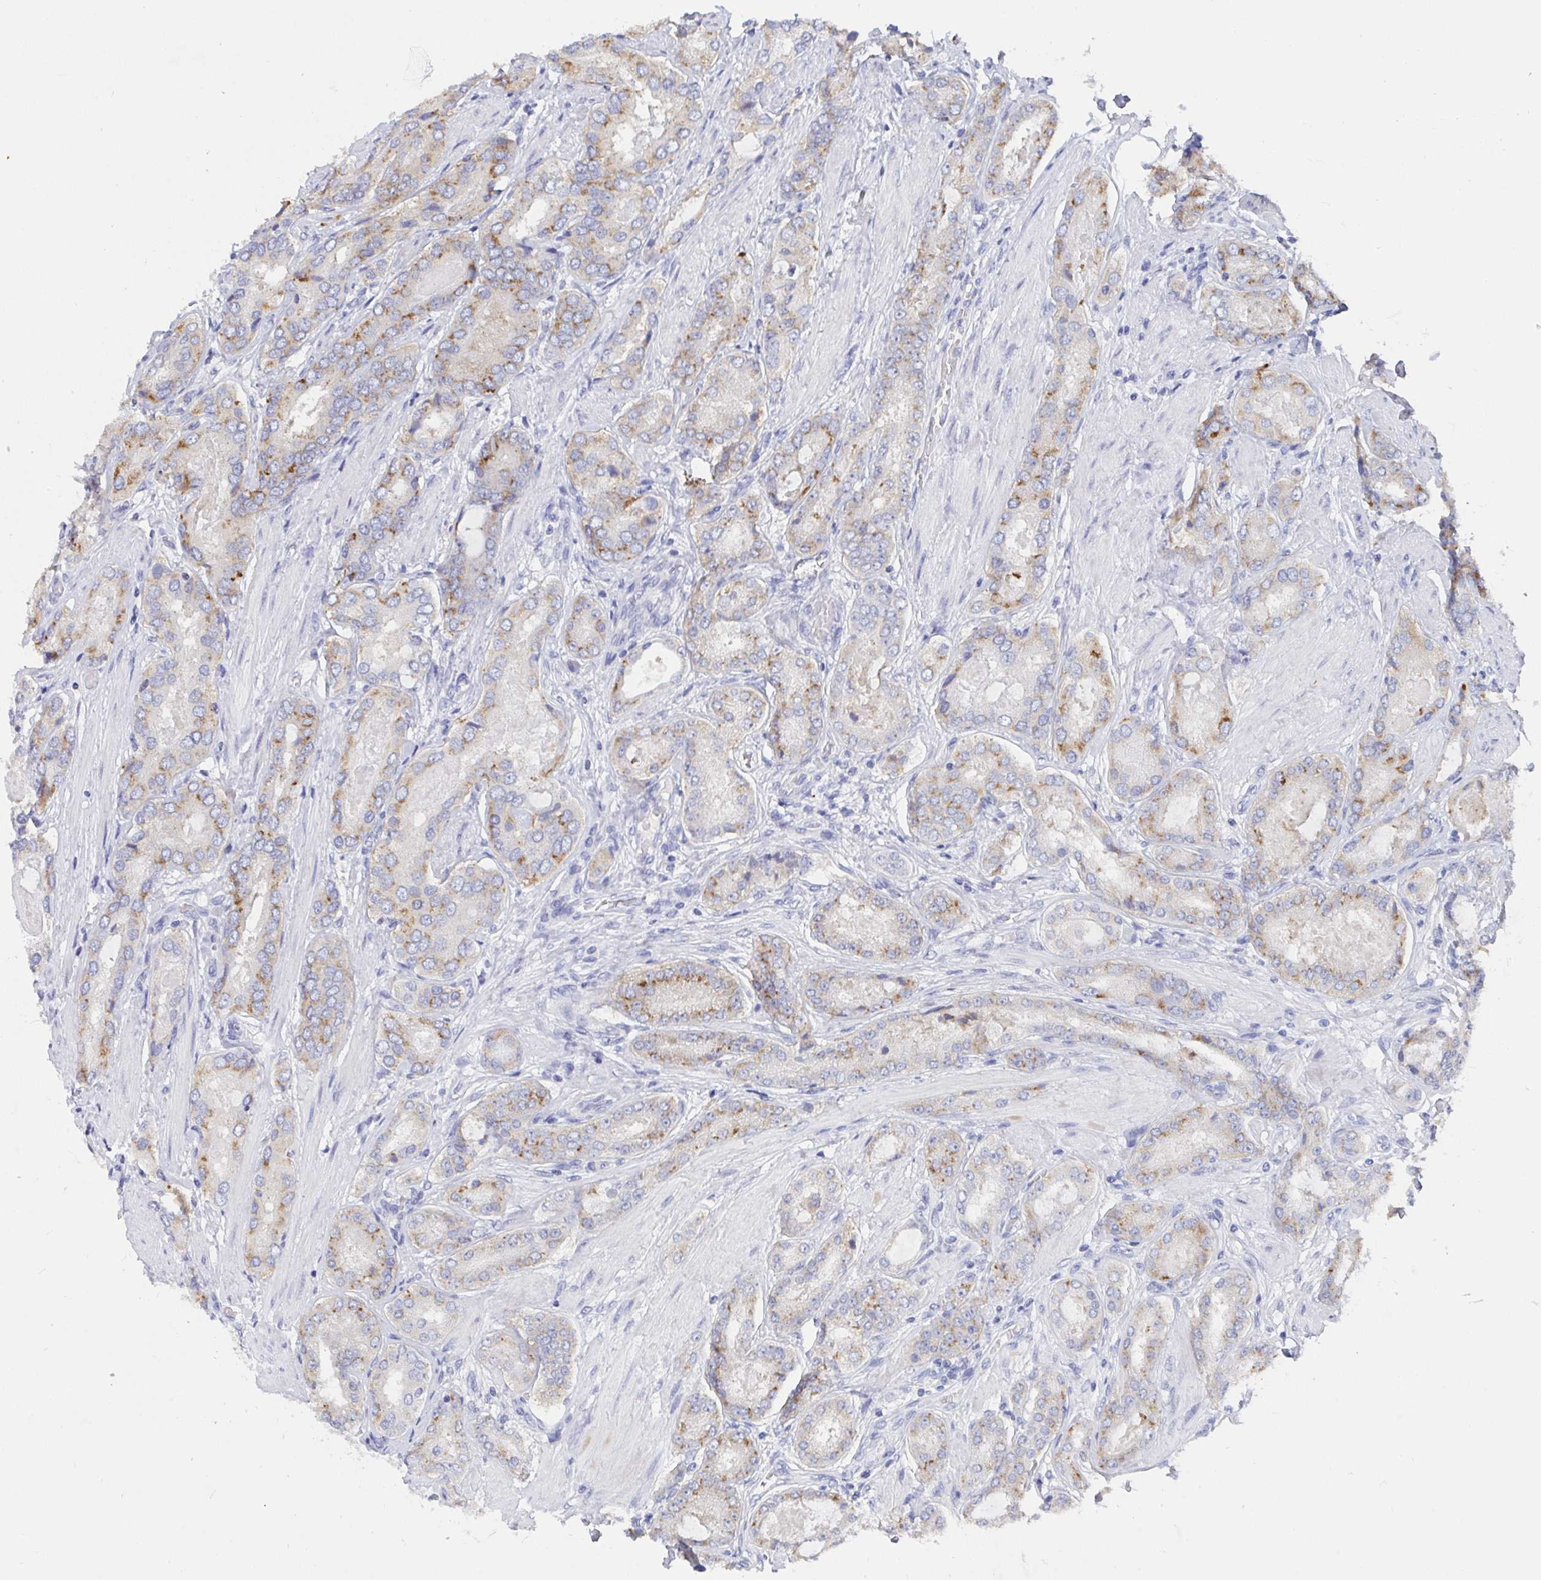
{"staining": {"intensity": "moderate", "quantity": "25%-75%", "location": "cytoplasmic/membranous"}, "tissue": "prostate cancer", "cell_type": "Tumor cells", "image_type": "cancer", "snomed": [{"axis": "morphology", "description": "Adenocarcinoma, High grade"}, {"axis": "topography", "description": "Prostate"}], "caption": "Moderate cytoplasmic/membranous expression for a protein is identified in about 25%-75% of tumor cells of prostate cancer (high-grade adenocarcinoma) using immunohistochemistry (IHC).", "gene": "TAS2R39", "patient": {"sex": "male", "age": 63}}